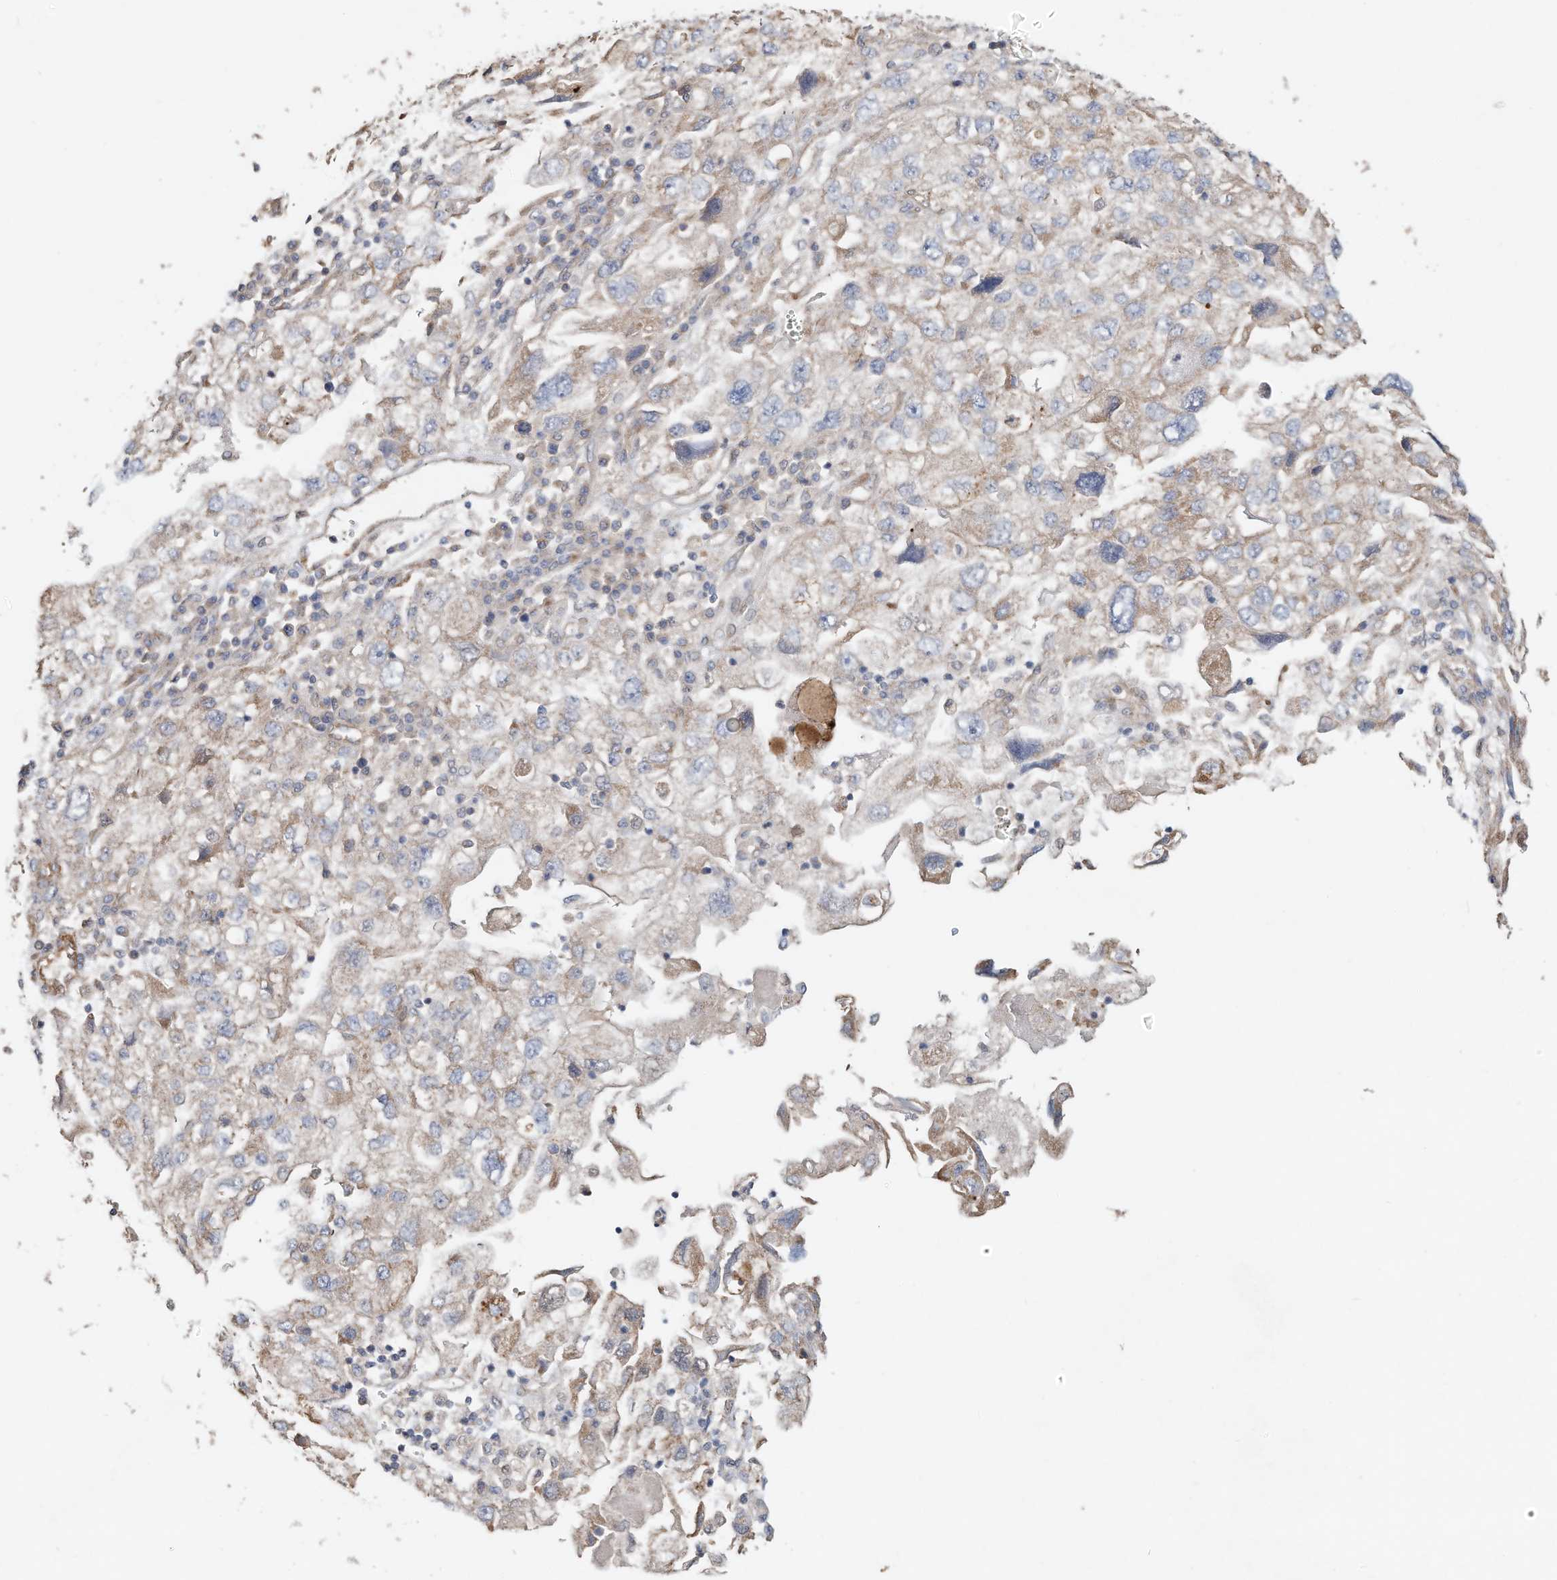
{"staining": {"intensity": "weak", "quantity": "<25%", "location": "cytoplasmic/membranous"}, "tissue": "endometrial cancer", "cell_type": "Tumor cells", "image_type": "cancer", "snomed": [{"axis": "morphology", "description": "Adenocarcinoma, NOS"}, {"axis": "topography", "description": "Endometrium"}], "caption": "Immunohistochemistry image of human adenocarcinoma (endometrial) stained for a protein (brown), which reveals no staining in tumor cells.", "gene": "HTR5A", "patient": {"sex": "female", "age": 49}}